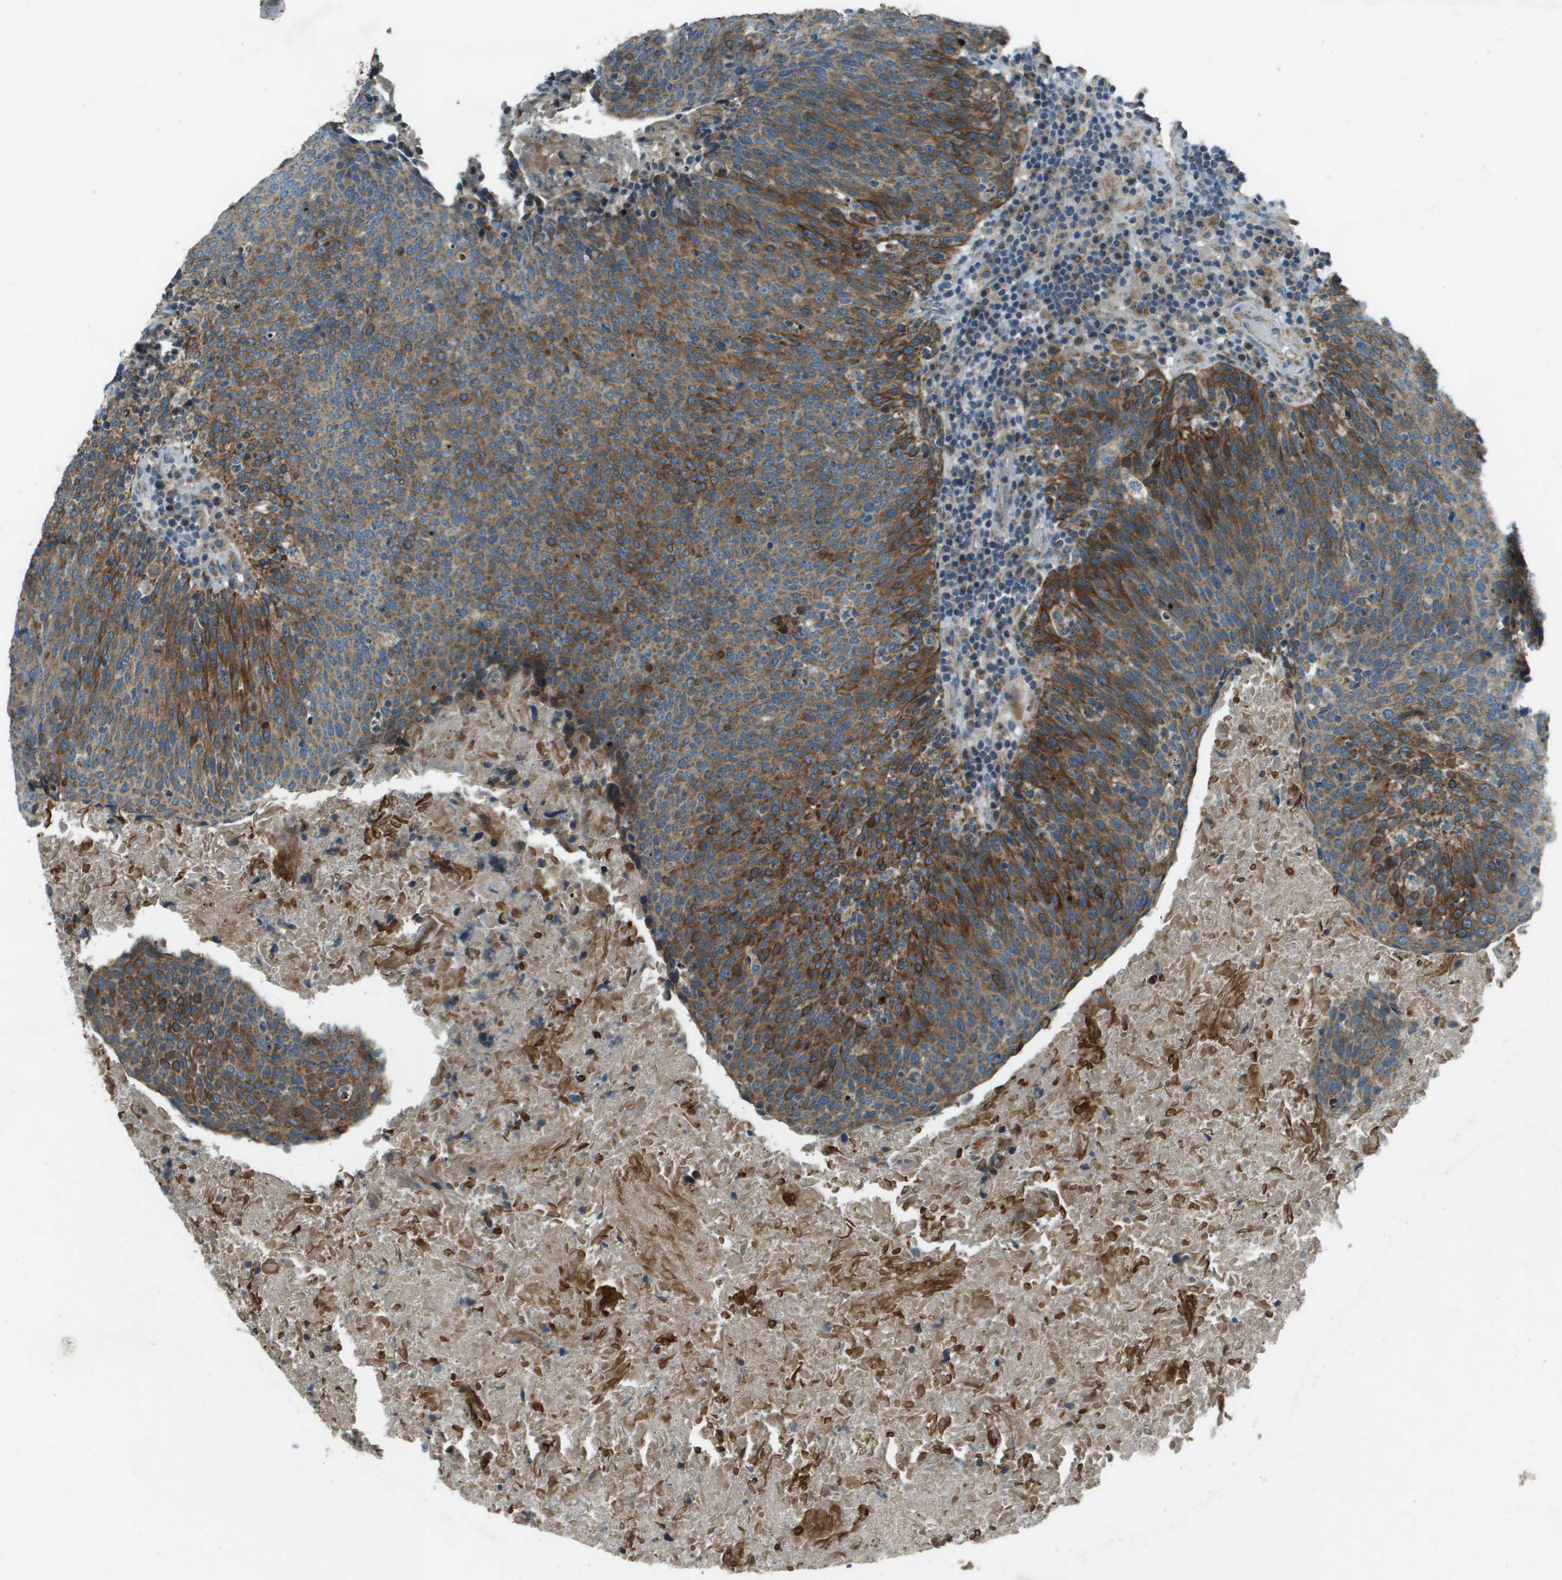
{"staining": {"intensity": "moderate", "quantity": ">75%", "location": "cytoplasmic/membranous"}, "tissue": "head and neck cancer", "cell_type": "Tumor cells", "image_type": "cancer", "snomed": [{"axis": "morphology", "description": "Squamous cell carcinoma, NOS"}, {"axis": "morphology", "description": "Squamous cell carcinoma, metastatic, NOS"}, {"axis": "topography", "description": "Lymph node"}, {"axis": "topography", "description": "Head-Neck"}], "caption": "Immunohistochemistry (IHC) photomicrograph of neoplastic tissue: head and neck cancer (metastatic squamous cell carcinoma) stained using immunohistochemistry (IHC) reveals medium levels of moderate protein expression localized specifically in the cytoplasmic/membranous of tumor cells, appearing as a cytoplasmic/membranous brown color.", "gene": "MIGA1", "patient": {"sex": "male", "age": 62}}